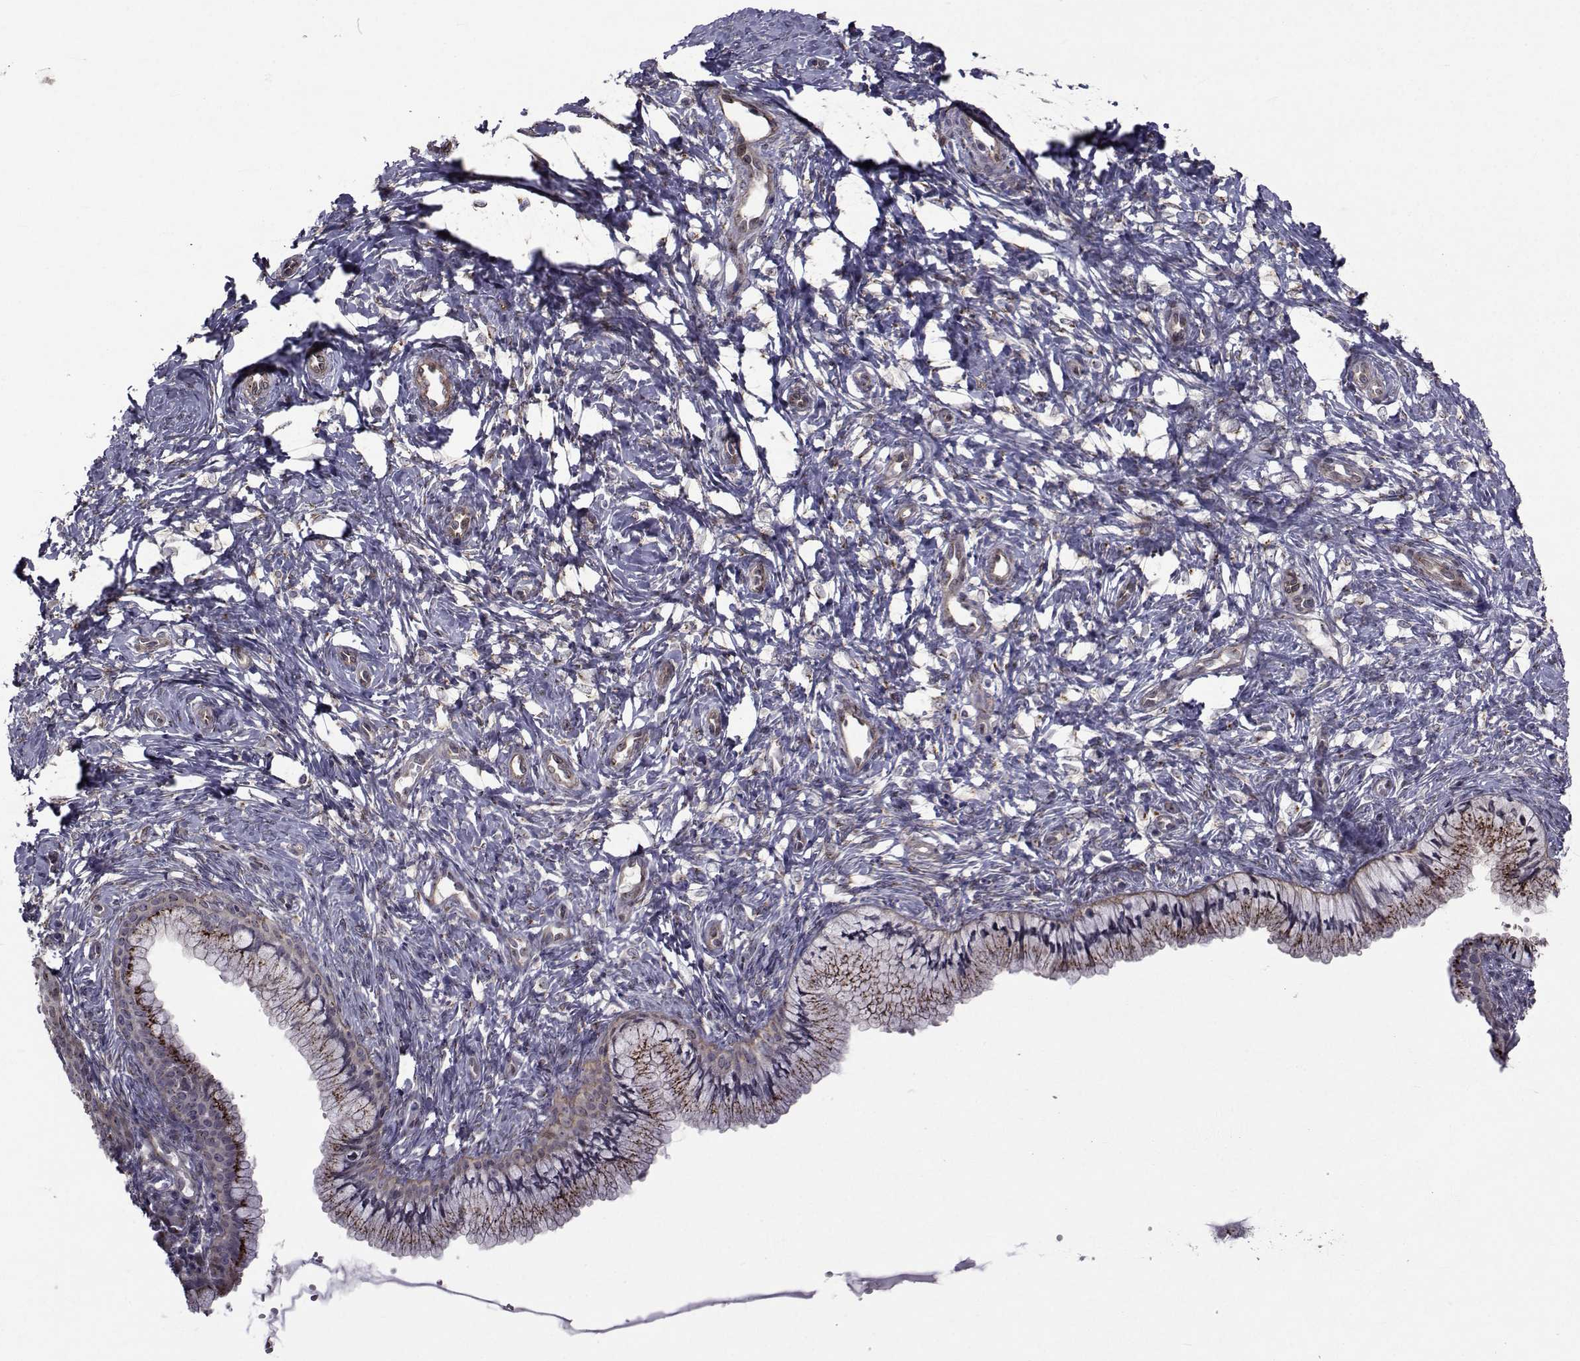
{"staining": {"intensity": "moderate", "quantity": ">75%", "location": "cytoplasmic/membranous"}, "tissue": "cervix", "cell_type": "Glandular cells", "image_type": "normal", "snomed": [{"axis": "morphology", "description": "Normal tissue, NOS"}, {"axis": "topography", "description": "Cervix"}], "caption": "IHC of benign cervix shows medium levels of moderate cytoplasmic/membranous expression in approximately >75% of glandular cells. (IHC, brightfield microscopy, high magnification).", "gene": "ATP6V1C2", "patient": {"sex": "female", "age": 37}}